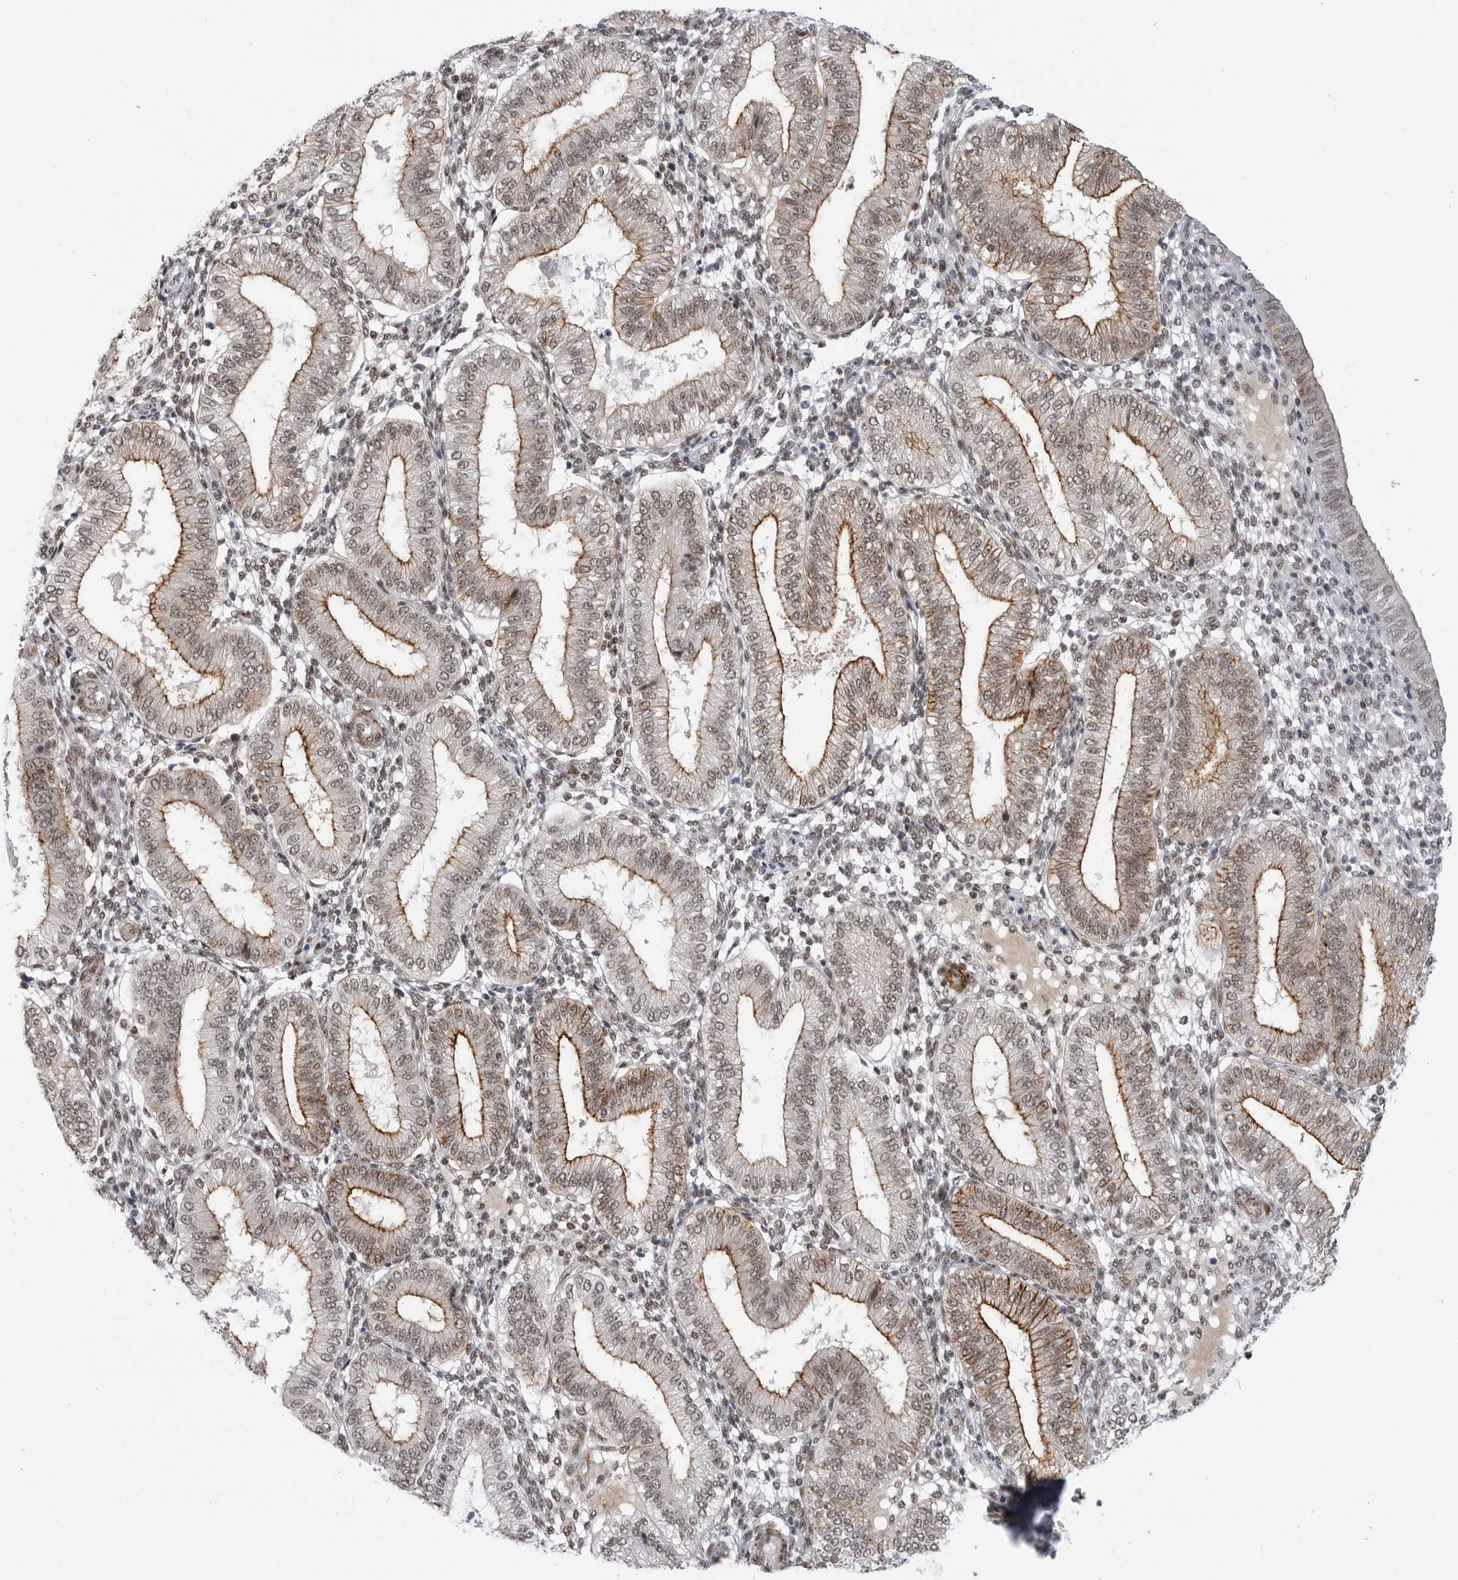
{"staining": {"intensity": "weak", "quantity": "25%-75%", "location": "nuclear"}, "tissue": "endometrium", "cell_type": "Cells in endometrial stroma", "image_type": "normal", "snomed": [{"axis": "morphology", "description": "Normal tissue, NOS"}, {"axis": "topography", "description": "Endometrium"}], "caption": "Immunohistochemical staining of unremarkable human endometrium shows 25%-75% levels of weak nuclear protein staining in about 25%-75% of cells in endometrial stroma.", "gene": "TRIM66", "patient": {"sex": "female", "age": 39}}